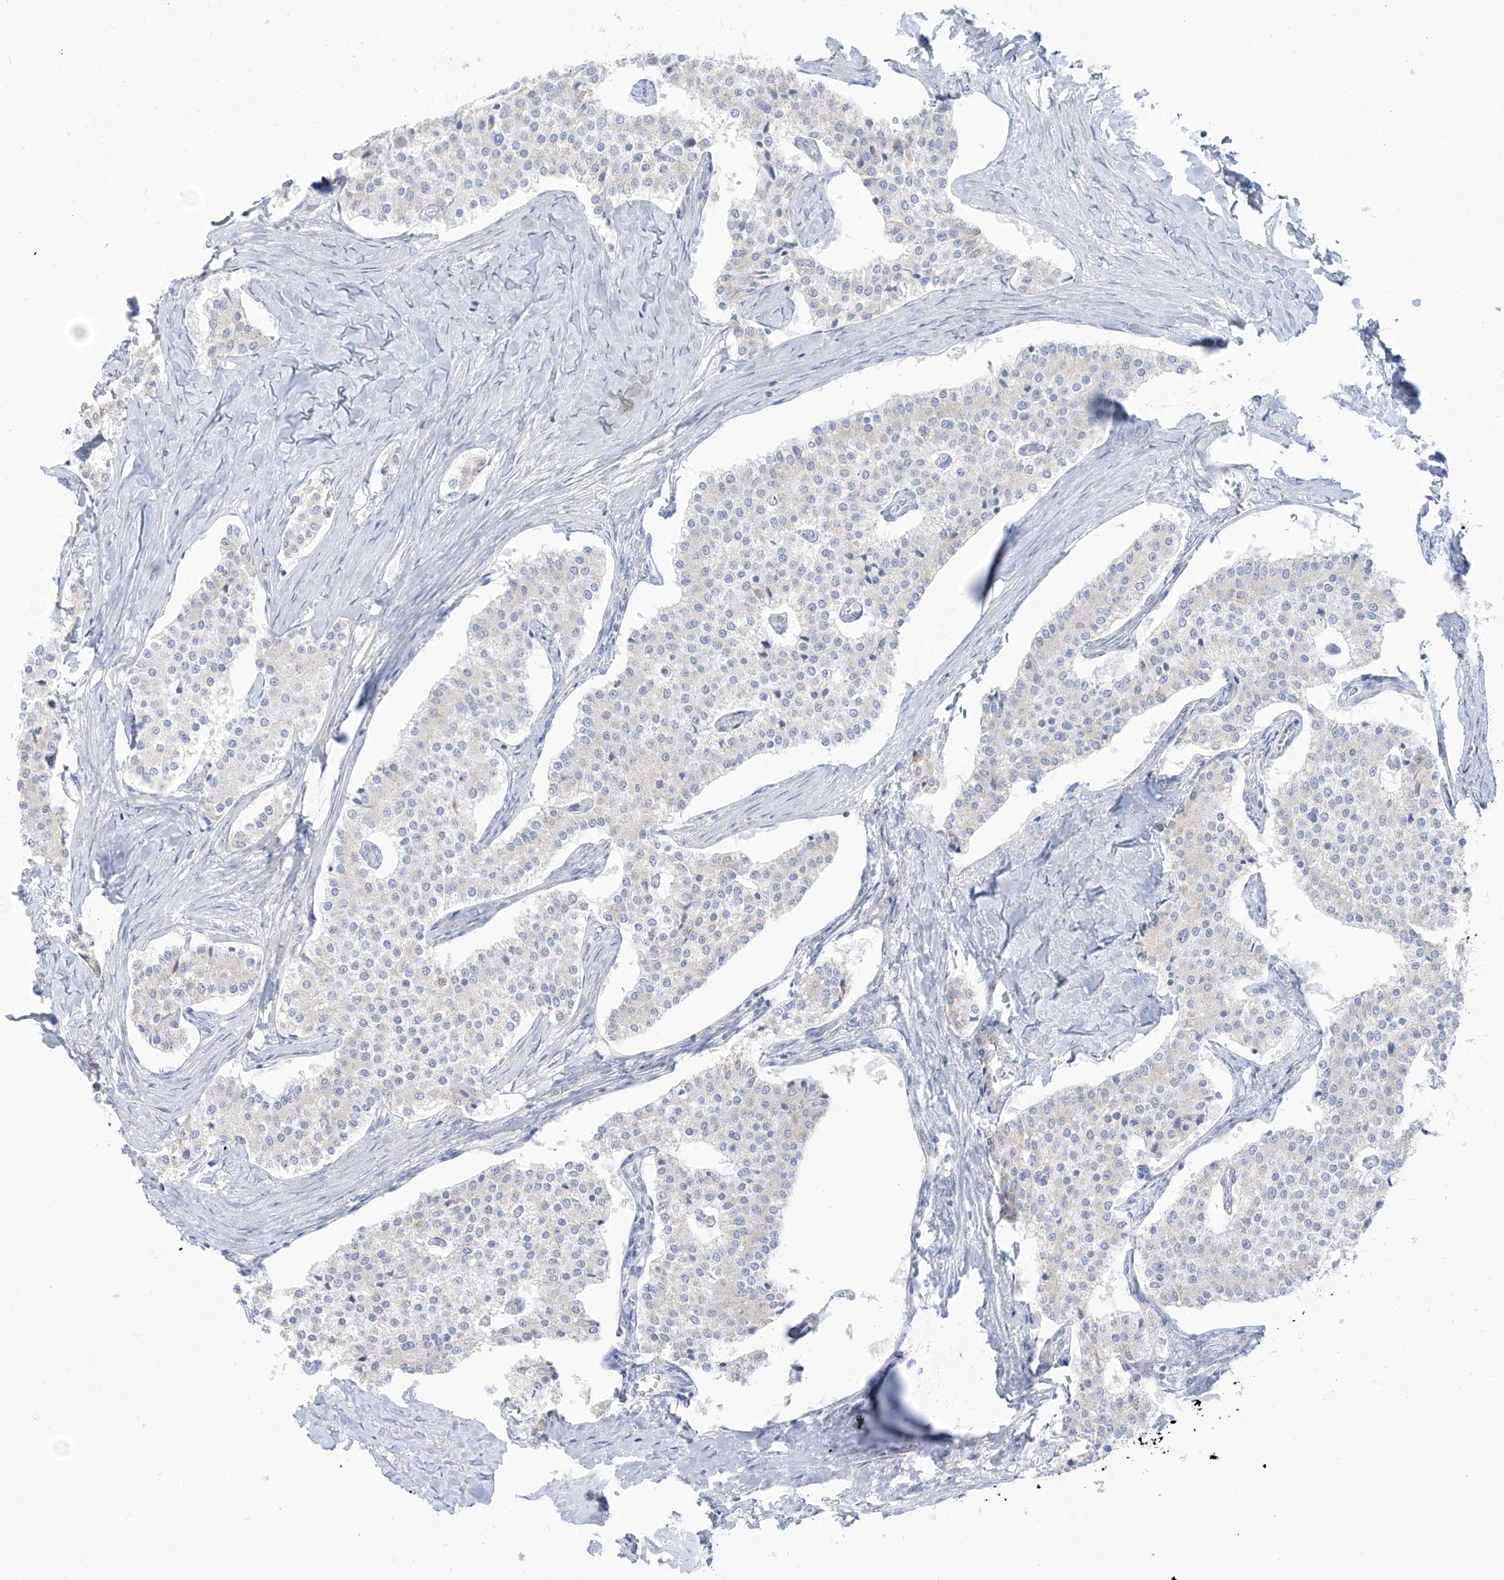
{"staining": {"intensity": "negative", "quantity": "none", "location": "none"}, "tissue": "carcinoid", "cell_type": "Tumor cells", "image_type": "cancer", "snomed": [{"axis": "morphology", "description": "Carcinoid, malignant, NOS"}, {"axis": "topography", "description": "Colon"}], "caption": "Carcinoid was stained to show a protein in brown. There is no significant staining in tumor cells.", "gene": "SLC26A3", "patient": {"sex": "female", "age": 52}}